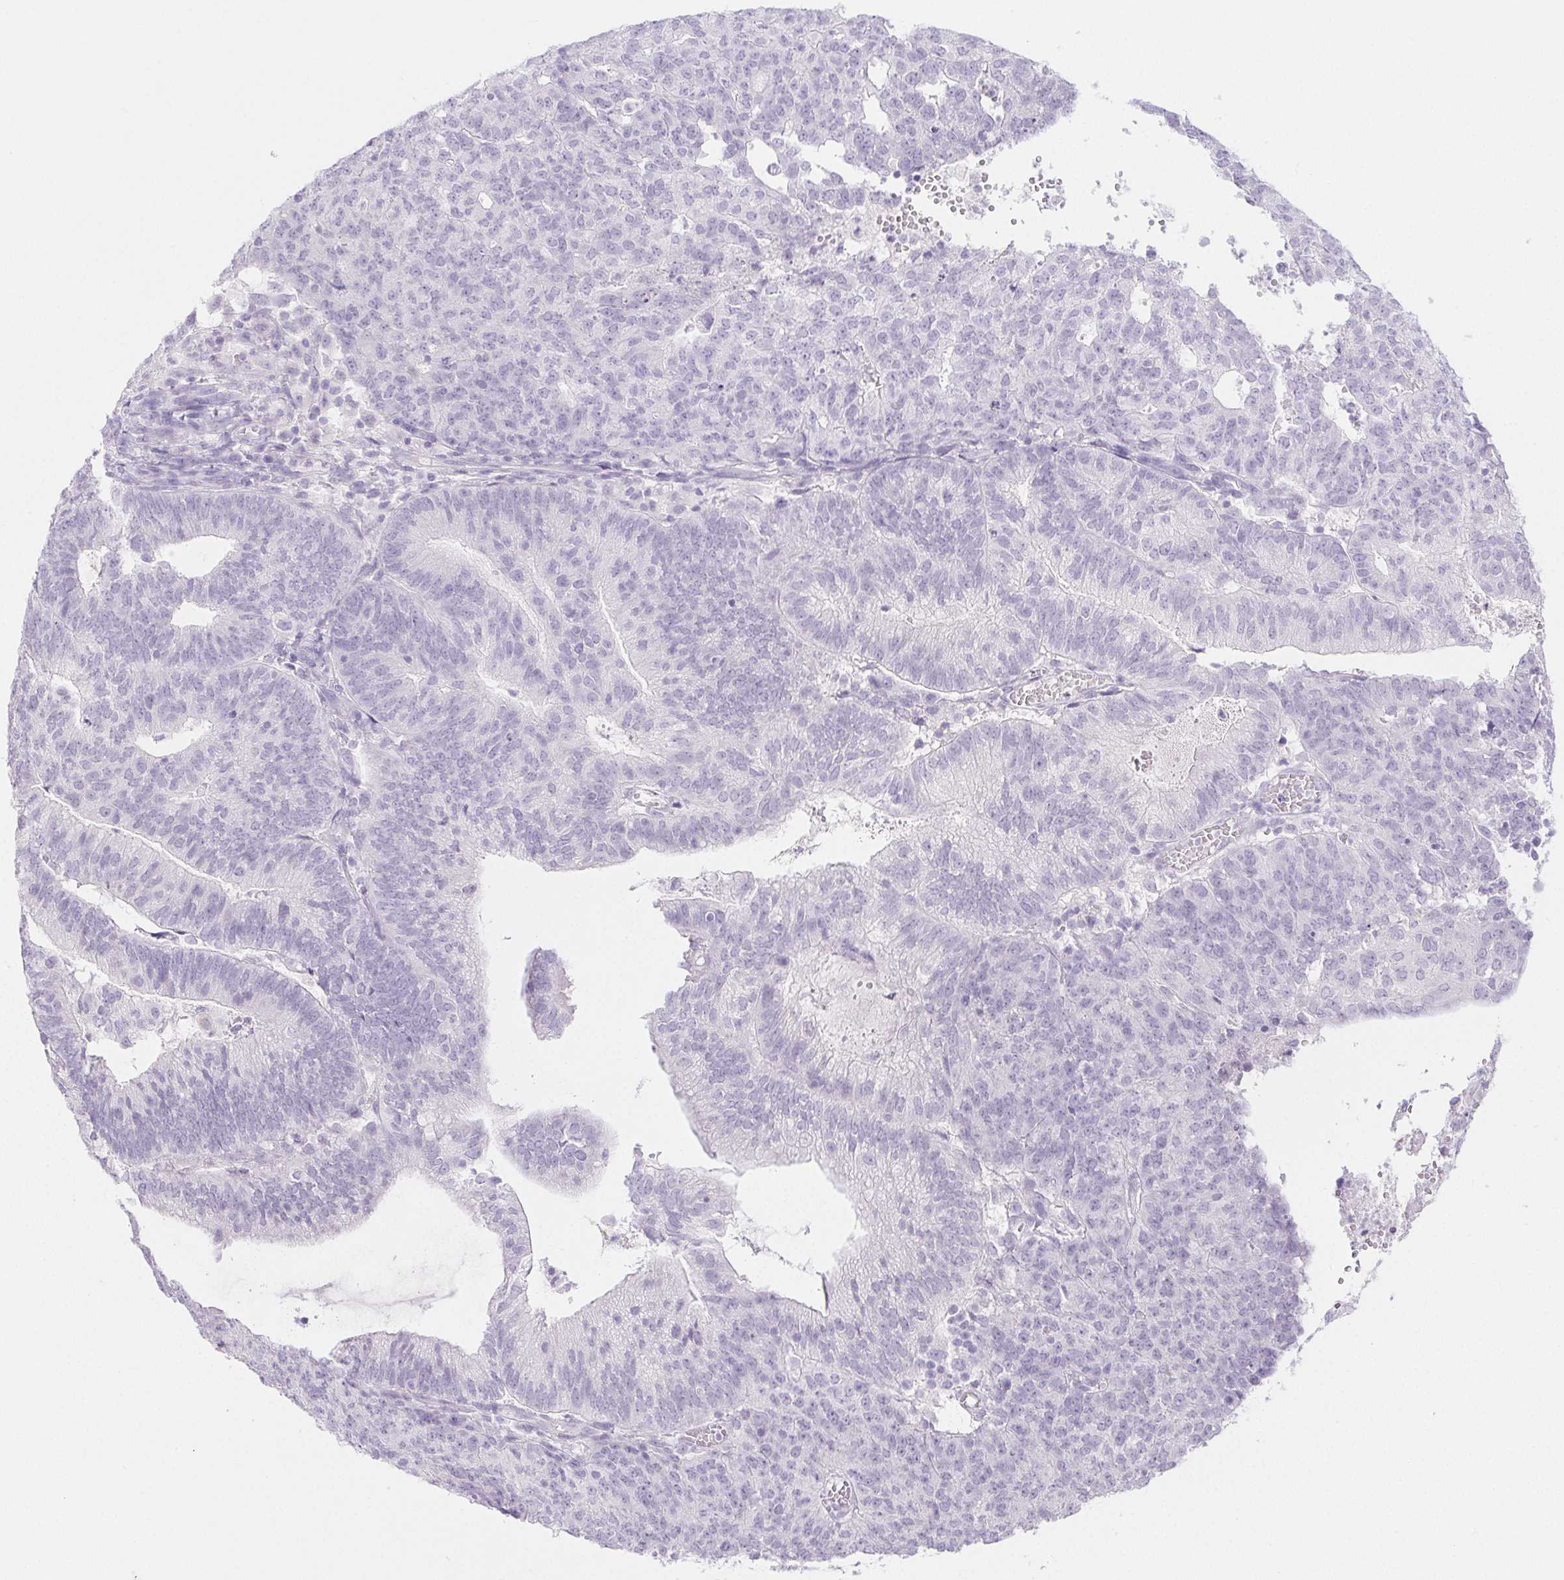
{"staining": {"intensity": "negative", "quantity": "none", "location": "none"}, "tissue": "endometrial cancer", "cell_type": "Tumor cells", "image_type": "cancer", "snomed": [{"axis": "morphology", "description": "Adenocarcinoma, NOS"}, {"axis": "topography", "description": "Endometrium"}], "caption": "IHC image of endometrial adenocarcinoma stained for a protein (brown), which shows no positivity in tumor cells.", "gene": "PI3", "patient": {"sex": "female", "age": 82}}